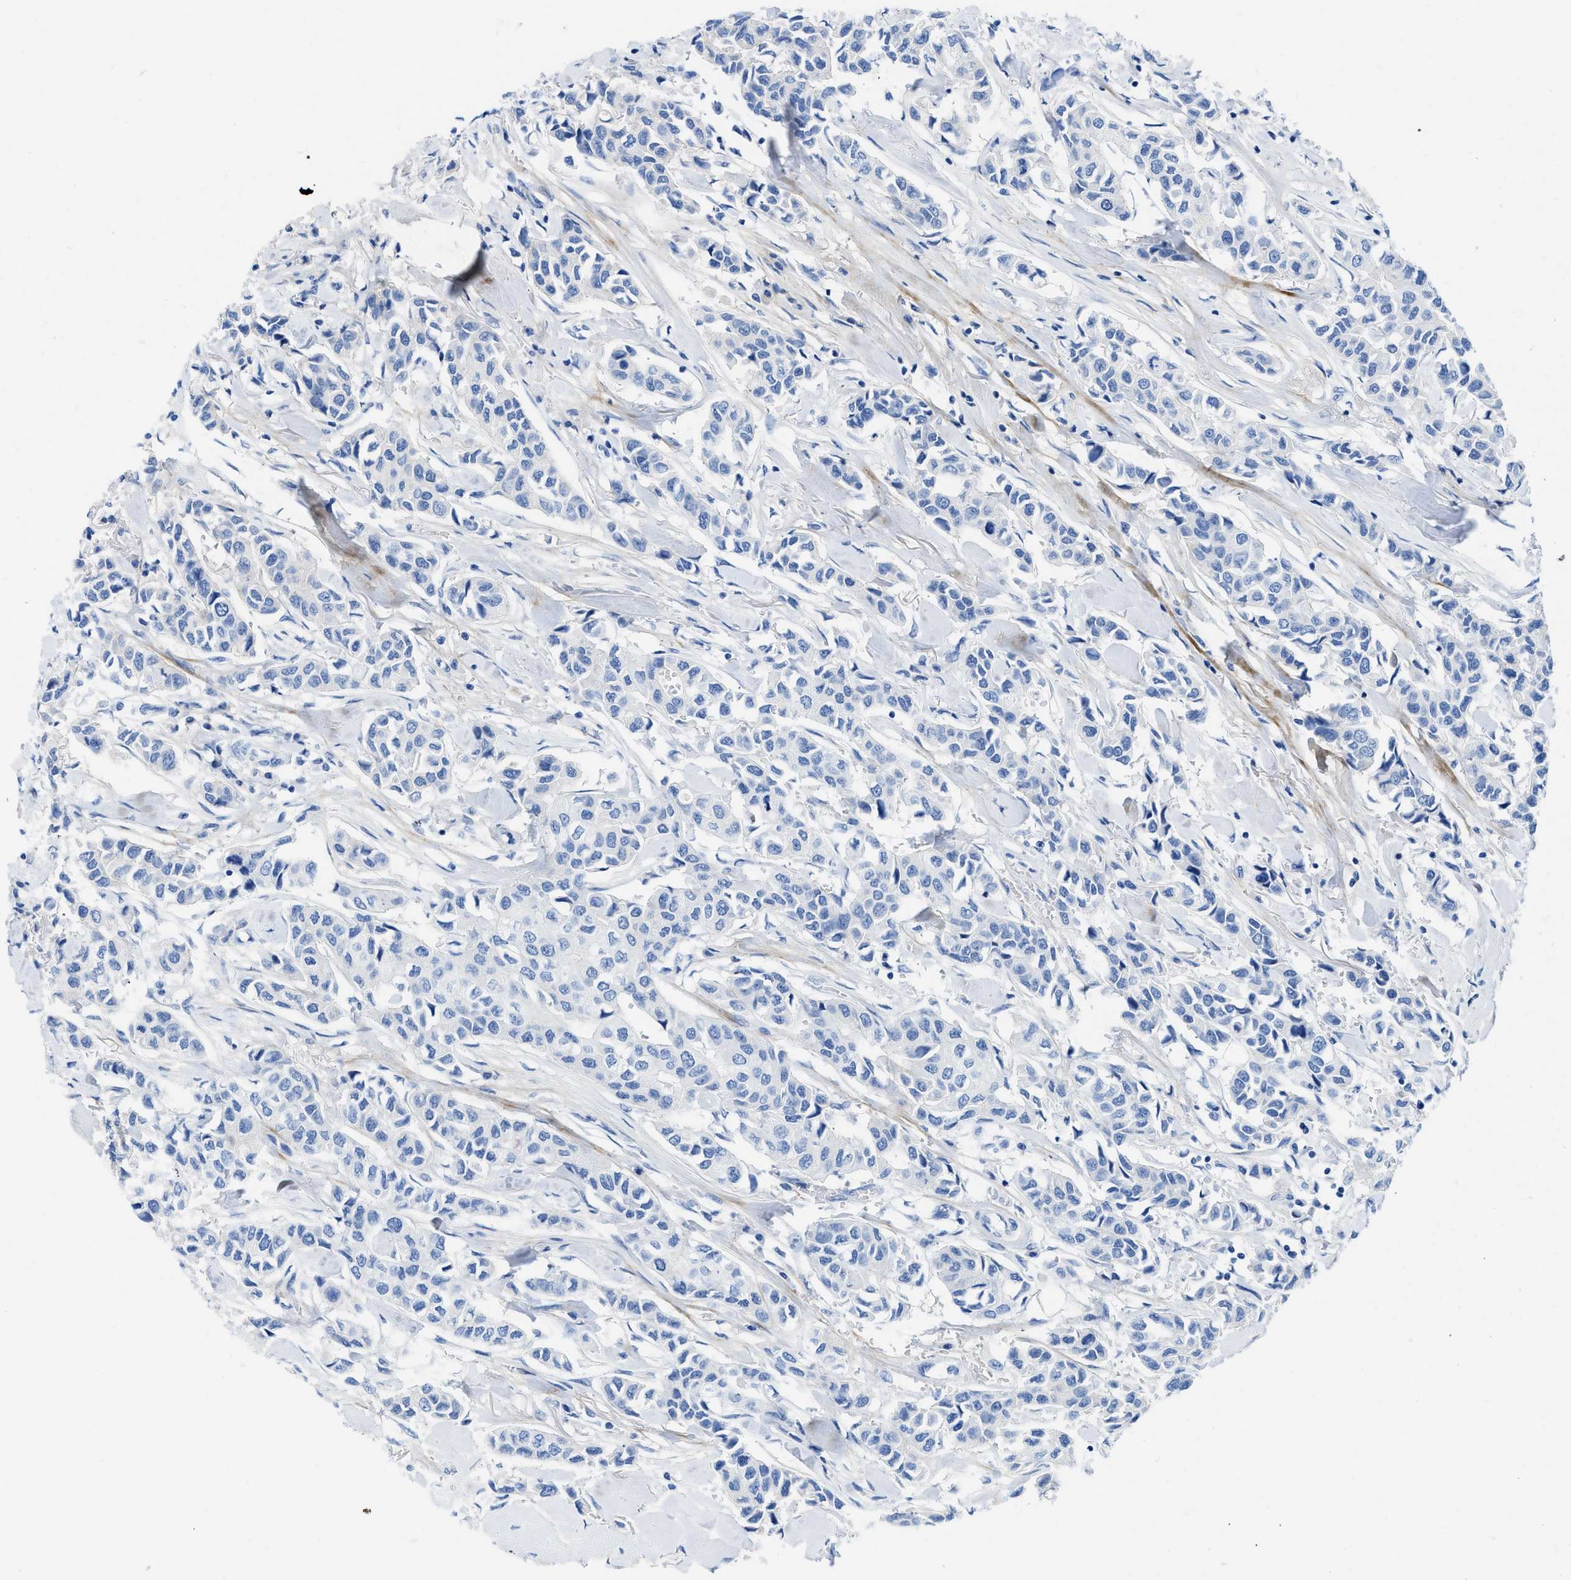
{"staining": {"intensity": "negative", "quantity": "none", "location": "none"}, "tissue": "breast cancer", "cell_type": "Tumor cells", "image_type": "cancer", "snomed": [{"axis": "morphology", "description": "Duct carcinoma"}, {"axis": "topography", "description": "Breast"}], "caption": "DAB (3,3'-diaminobenzidine) immunohistochemical staining of breast cancer (infiltrating ductal carcinoma) shows no significant positivity in tumor cells.", "gene": "COL3A1", "patient": {"sex": "female", "age": 80}}